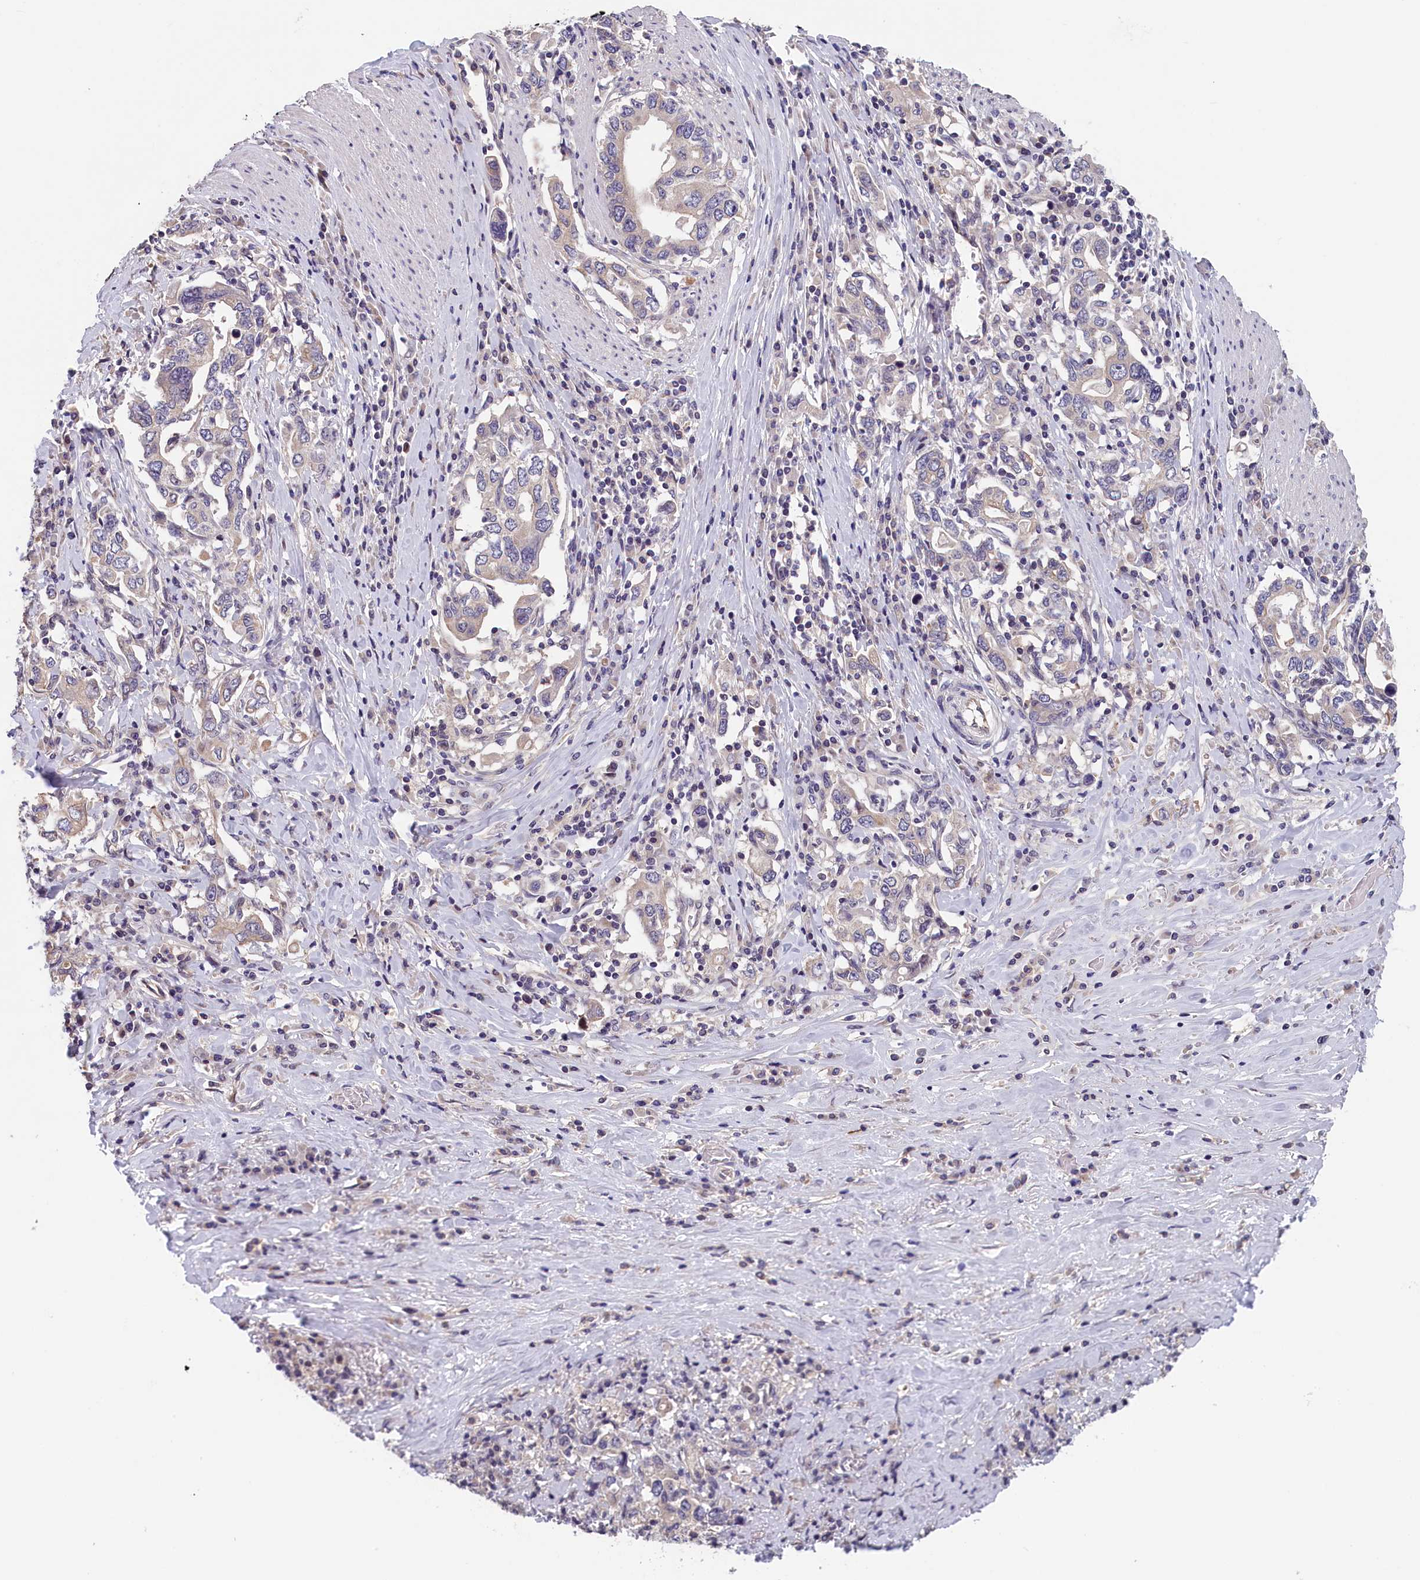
{"staining": {"intensity": "negative", "quantity": "none", "location": "none"}, "tissue": "stomach cancer", "cell_type": "Tumor cells", "image_type": "cancer", "snomed": [{"axis": "morphology", "description": "Adenocarcinoma, NOS"}, {"axis": "topography", "description": "Stomach, upper"}, {"axis": "topography", "description": "Stomach"}], "caption": "Stomach cancer (adenocarcinoma) stained for a protein using IHC shows no expression tumor cells.", "gene": "TMEM116", "patient": {"sex": "male", "age": 62}}